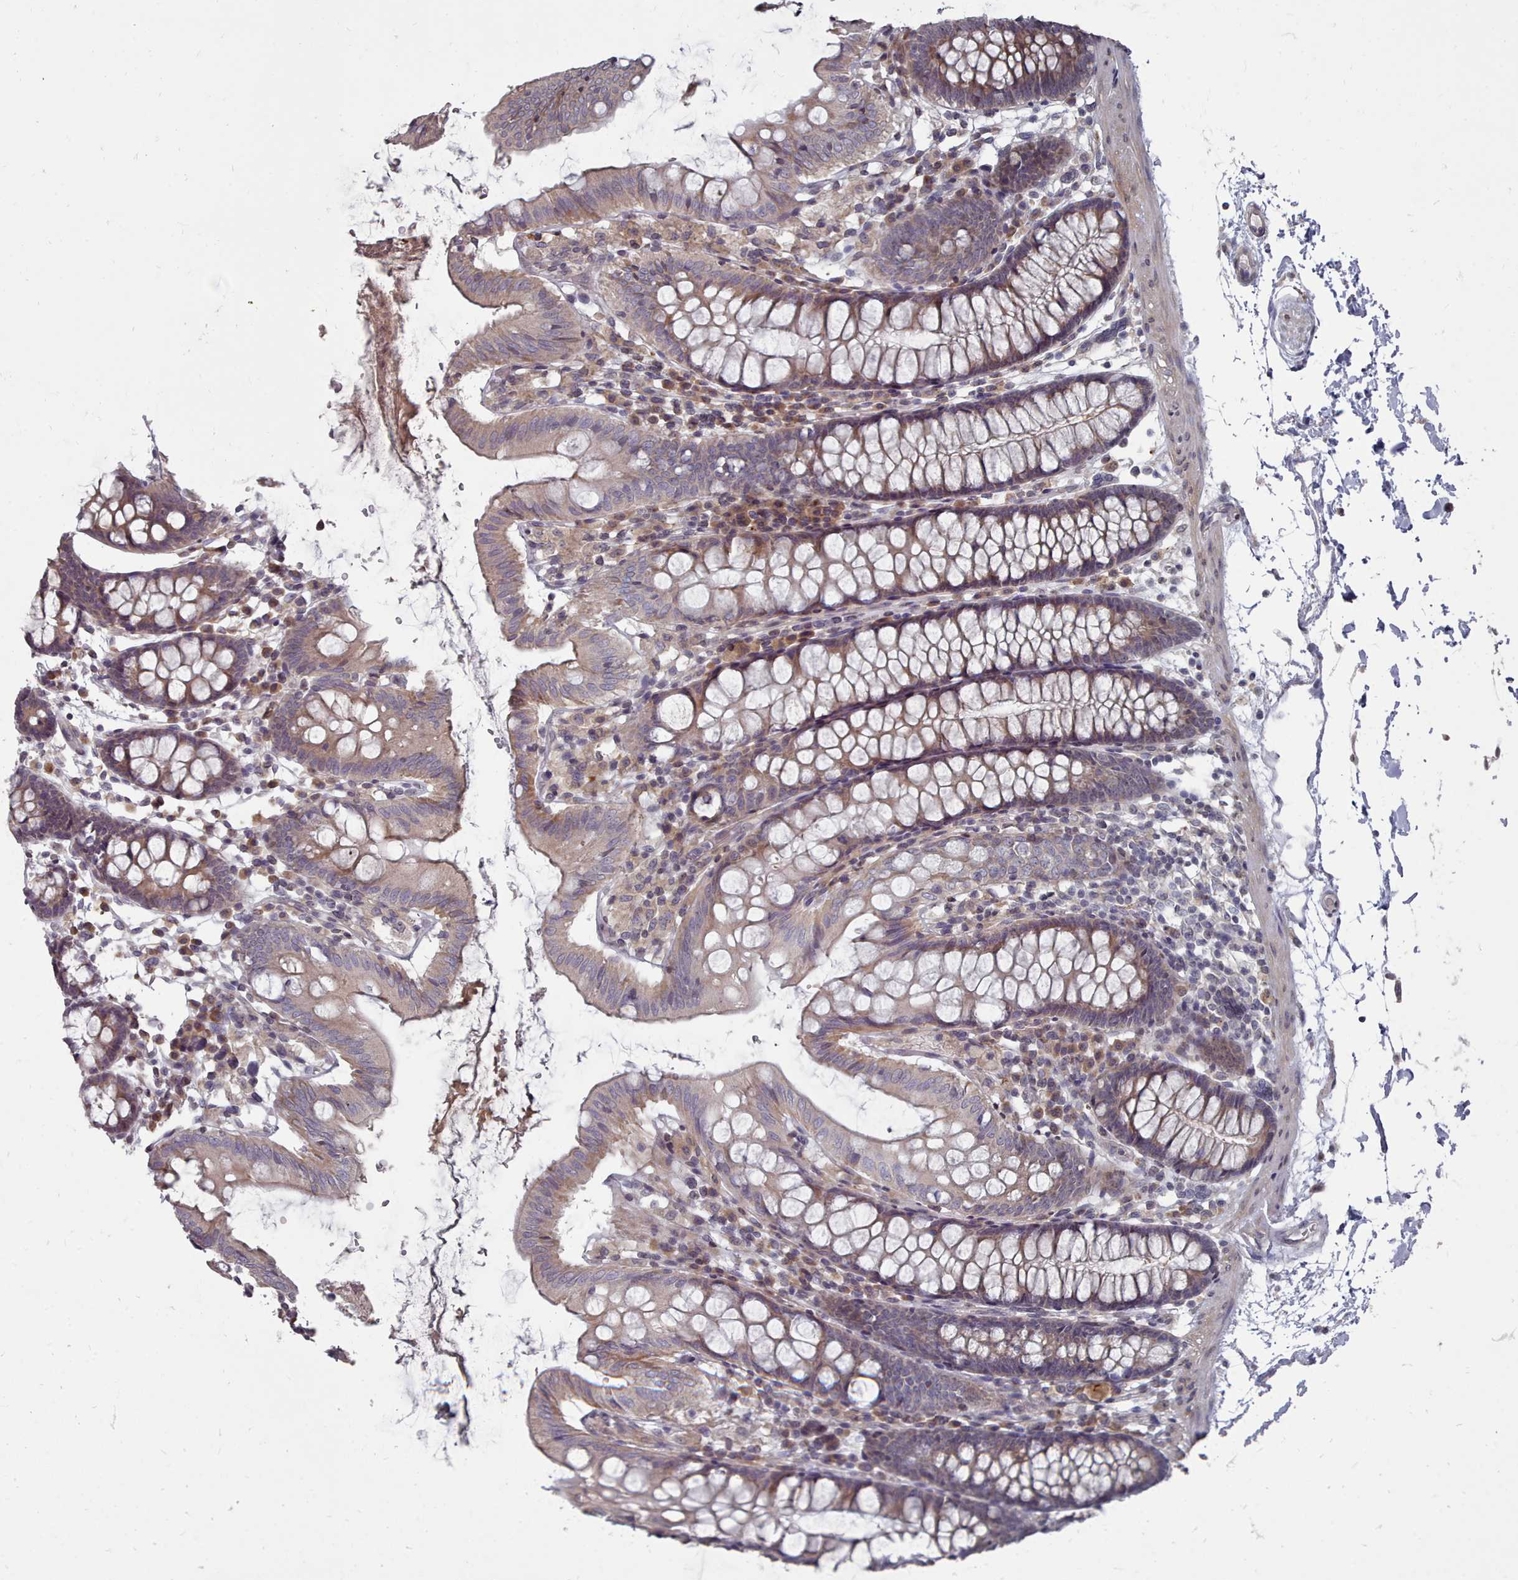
{"staining": {"intensity": "weak", "quantity": "25%-75%", "location": "cytoplasmic/membranous"}, "tissue": "colon", "cell_type": "Endothelial cells", "image_type": "normal", "snomed": [{"axis": "morphology", "description": "Normal tissue, NOS"}, {"axis": "topography", "description": "Colon"}], "caption": "Approximately 25%-75% of endothelial cells in normal human colon demonstrate weak cytoplasmic/membranous protein expression as visualized by brown immunohistochemical staining.", "gene": "ACKR3", "patient": {"sex": "male", "age": 75}}